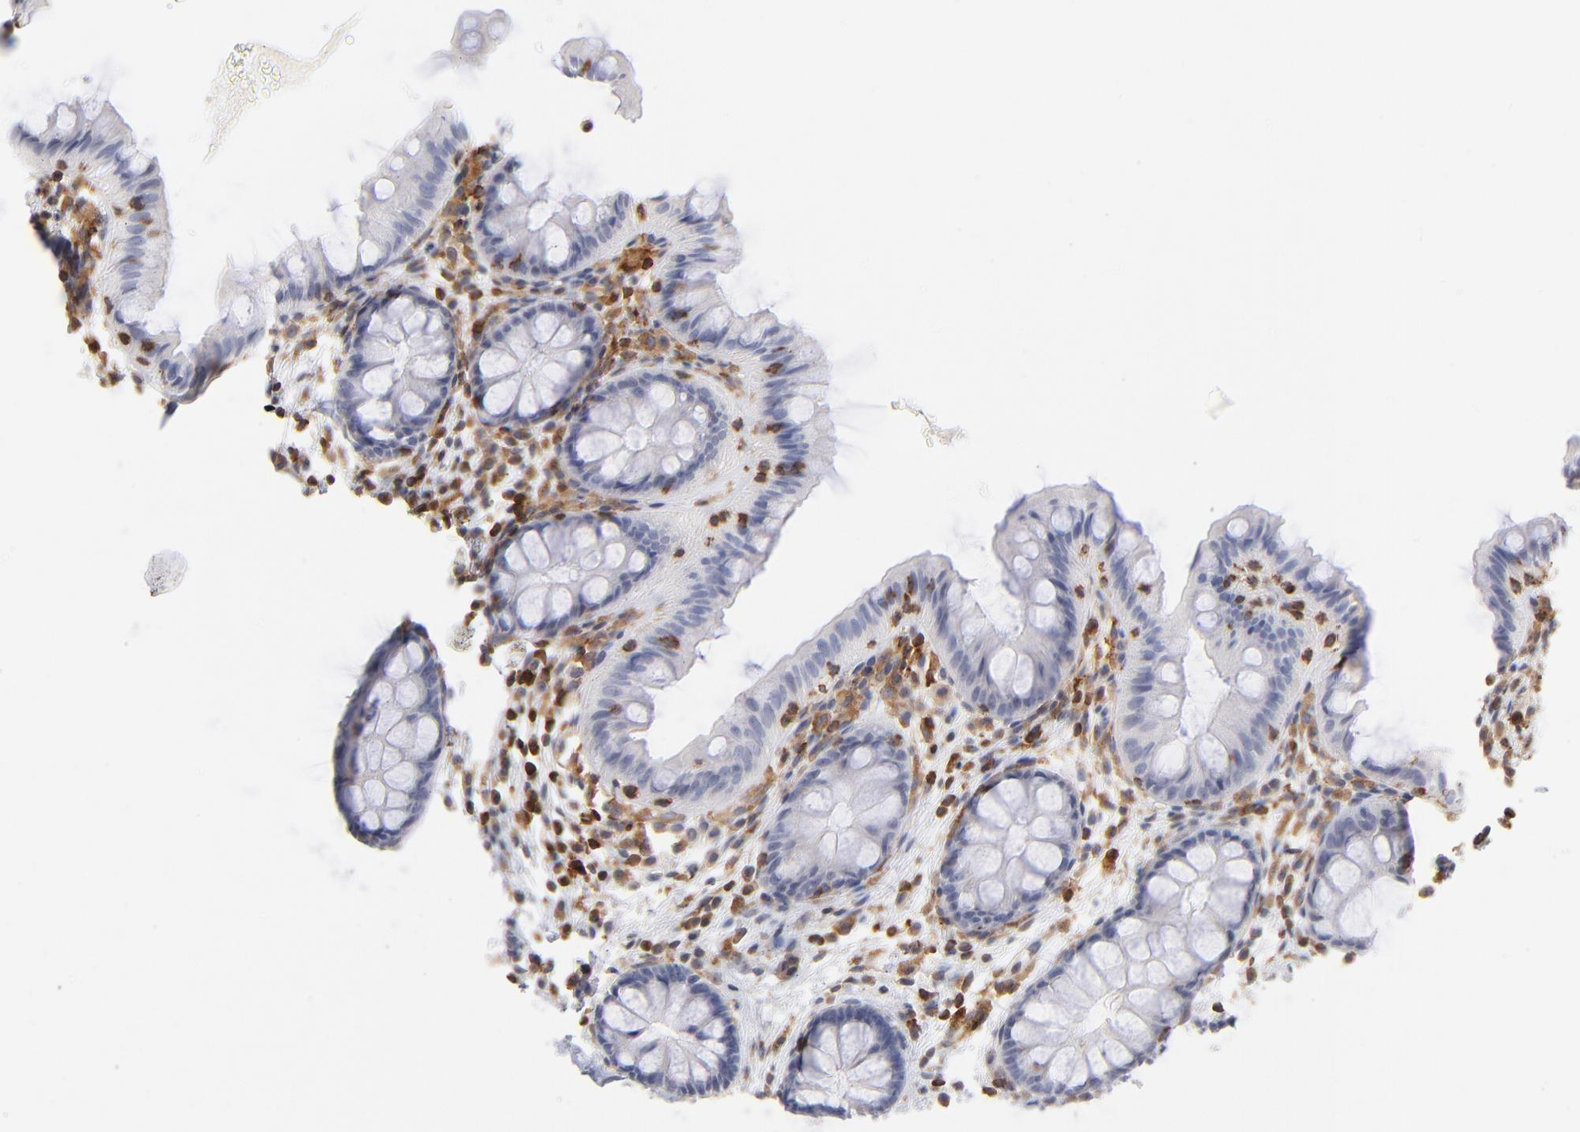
{"staining": {"intensity": "negative", "quantity": "none", "location": "none"}, "tissue": "colon", "cell_type": "Glandular cells", "image_type": "normal", "snomed": [{"axis": "morphology", "description": "Normal tissue, NOS"}, {"axis": "topography", "description": "Smooth muscle"}, {"axis": "topography", "description": "Colon"}], "caption": "Micrograph shows no significant protein expression in glandular cells of normal colon. (DAB (3,3'-diaminobenzidine) immunohistochemistry with hematoxylin counter stain).", "gene": "WIPF1", "patient": {"sex": "male", "age": 67}}